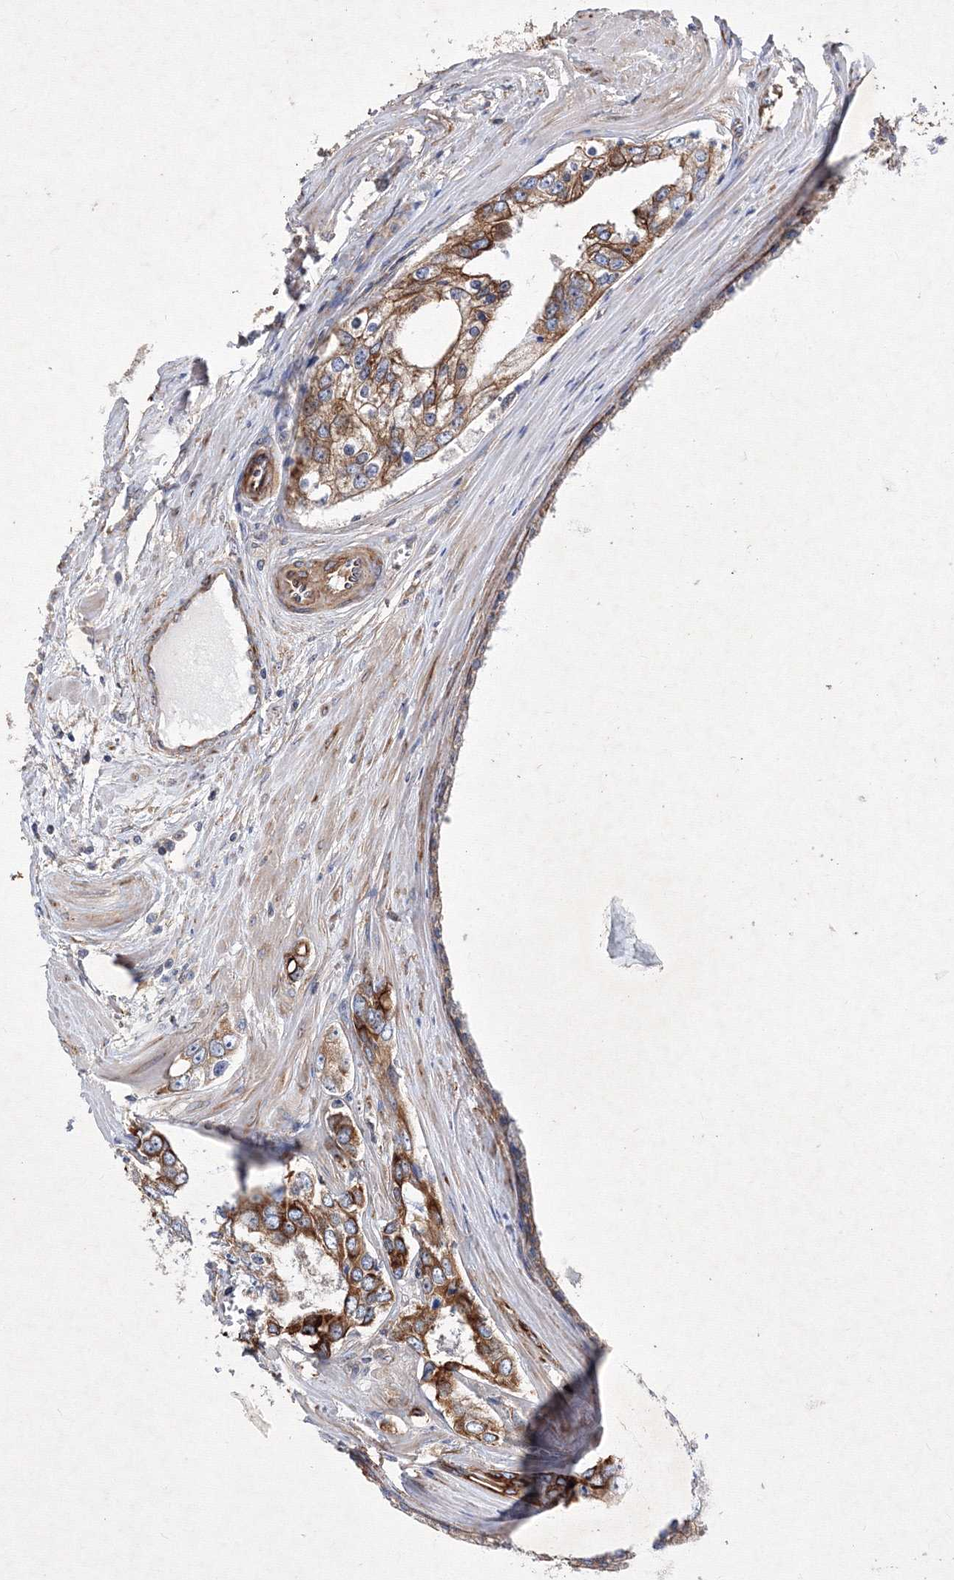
{"staining": {"intensity": "moderate", "quantity": ">75%", "location": "cytoplasmic/membranous"}, "tissue": "prostate cancer", "cell_type": "Tumor cells", "image_type": "cancer", "snomed": [{"axis": "morphology", "description": "Adenocarcinoma, High grade"}, {"axis": "topography", "description": "Prostate"}], "caption": "Prostate cancer tissue exhibits moderate cytoplasmic/membranous staining in approximately >75% of tumor cells", "gene": "SNX18", "patient": {"sex": "male", "age": 66}}